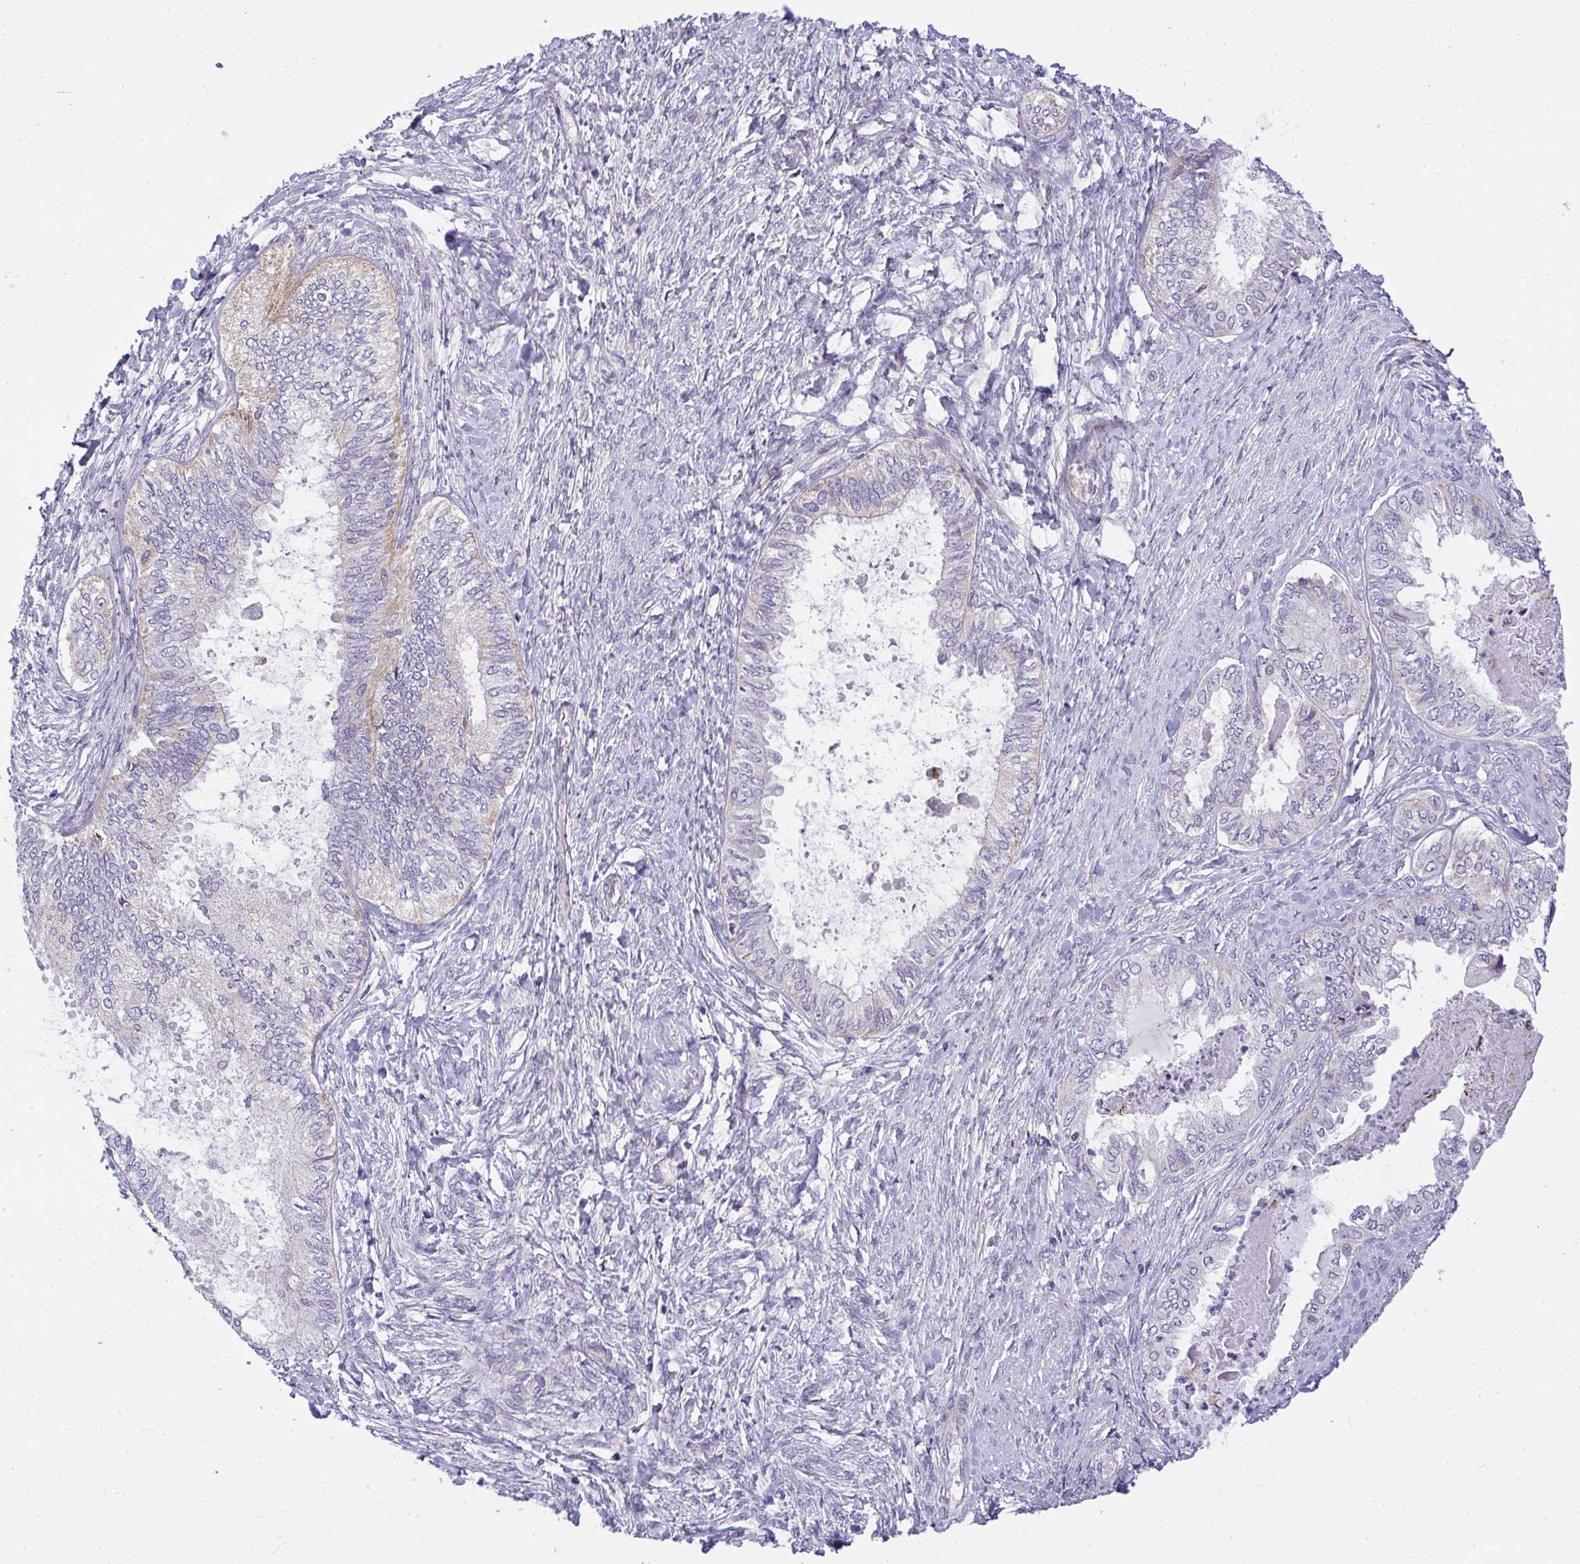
{"staining": {"intensity": "weak", "quantity": "<25%", "location": "cytoplasmic/membranous"}, "tissue": "ovarian cancer", "cell_type": "Tumor cells", "image_type": "cancer", "snomed": [{"axis": "morphology", "description": "Carcinoma, endometroid"}, {"axis": "topography", "description": "Ovary"}], "caption": "Ovarian cancer was stained to show a protein in brown. There is no significant expression in tumor cells.", "gene": "SRRM4", "patient": {"sex": "female", "age": 70}}